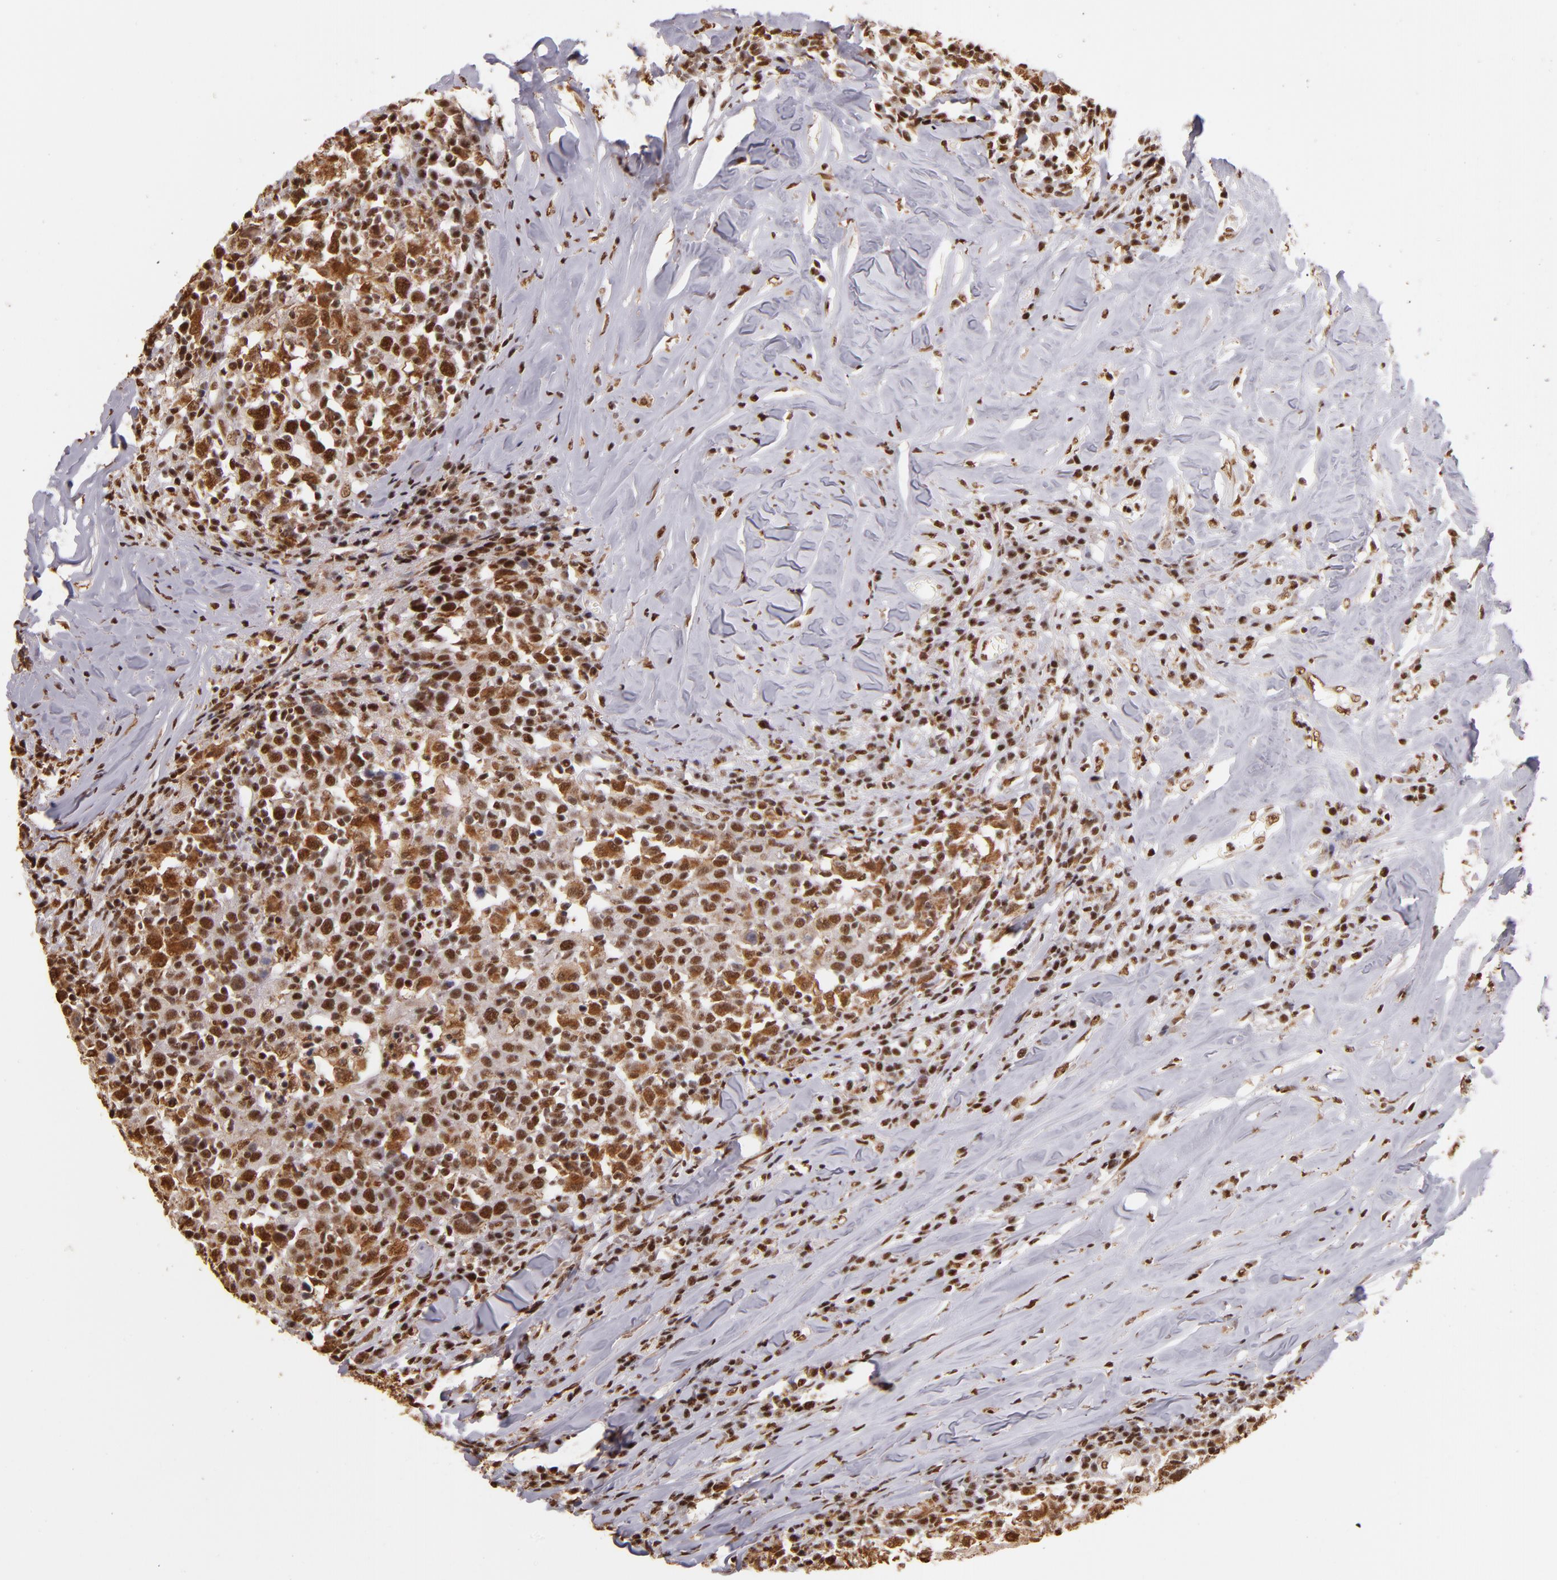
{"staining": {"intensity": "strong", "quantity": ">75%", "location": "cytoplasmic/membranous,nuclear"}, "tissue": "head and neck cancer", "cell_type": "Tumor cells", "image_type": "cancer", "snomed": [{"axis": "morphology", "description": "Adenocarcinoma, NOS"}, {"axis": "topography", "description": "Salivary gland"}, {"axis": "topography", "description": "Head-Neck"}], "caption": "Immunohistochemistry histopathology image of neoplastic tissue: human head and neck cancer (adenocarcinoma) stained using immunohistochemistry (IHC) displays high levels of strong protein expression localized specifically in the cytoplasmic/membranous and nuclear of tumor cells, appearing as a cytoplasmic/membranous and nuclear brown color.", "gene": "SP1", "patient": {"sex": "female", "age": 65}}